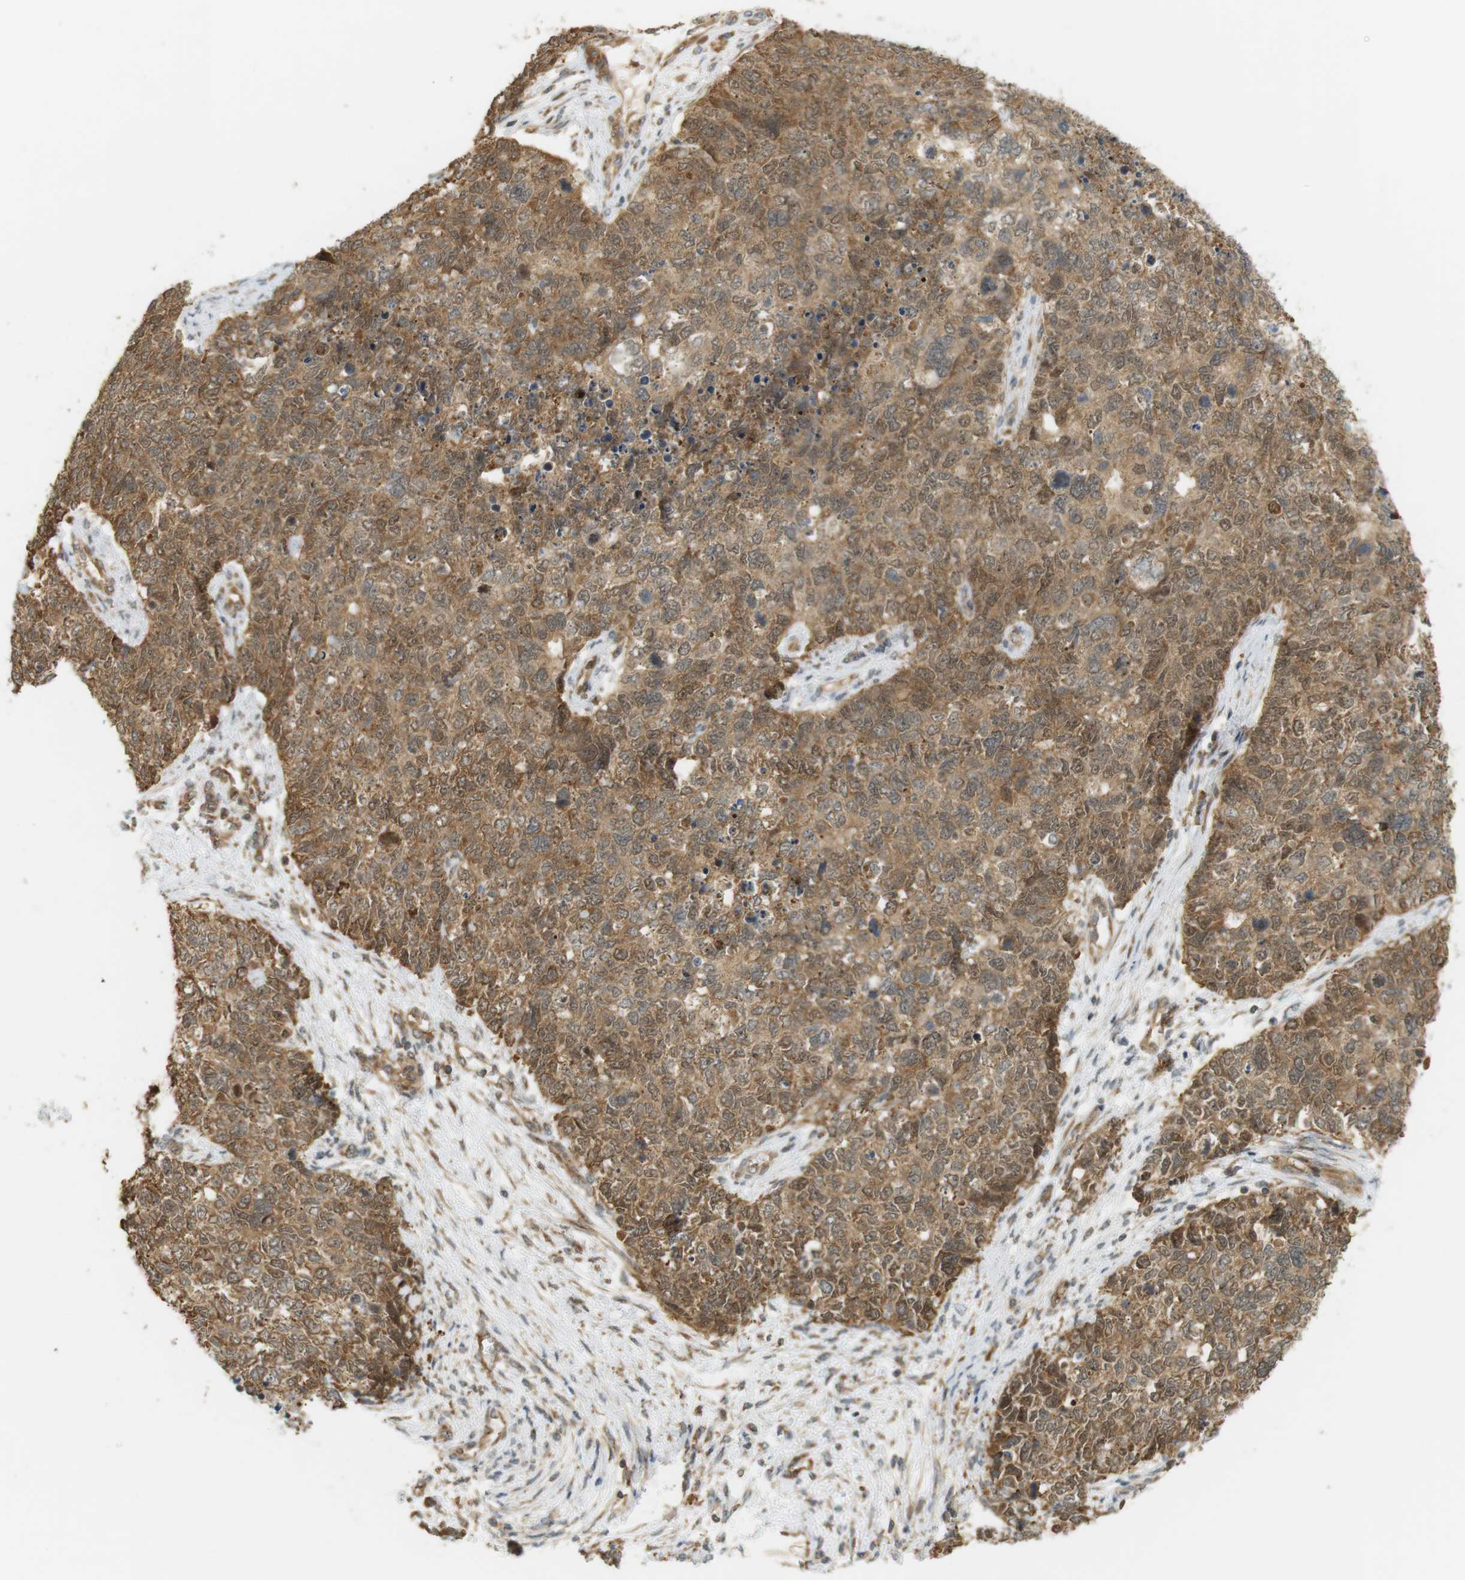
{"staining": {"intensity": "moderate", "quantity": ">75%", "location": "cytoplasmic/membranous,nuclear"}, "tissue": "cervical cancer", "cell_type": "Tumor cells", "image_type": "cancer", "snomed": [{"axis": "morphology", "description": "Squamous cell carcinoma, NOS"}, {"axis": "topography", "description": "Cervix"}], "caption": "Squamous cell carcinoma (cervical) stained with a protein marker exhibits moderate staining in tumor cells.", "gene": "PA2G4", "patient": {"sex": "female", "age": 63}}